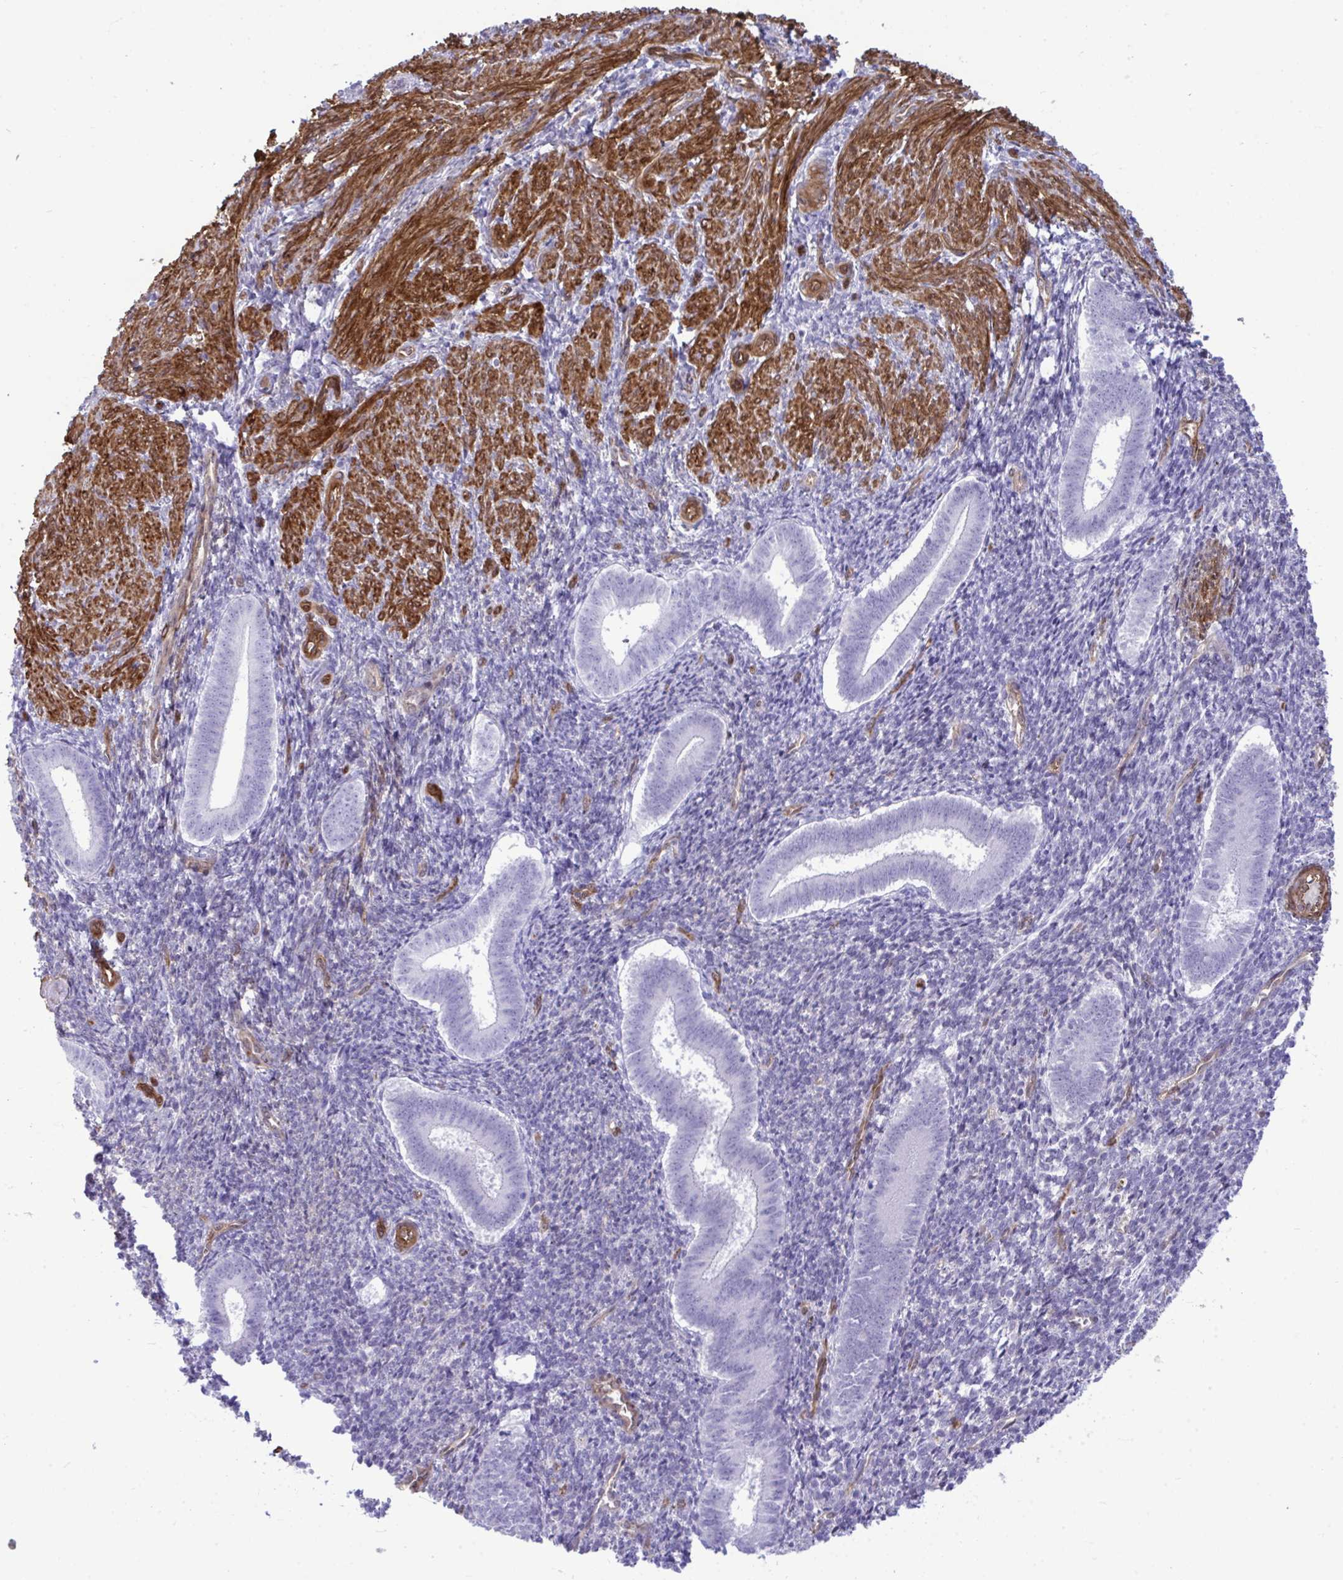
{"staining": {"intensity": "negative", "quantity": "none", "location": "none"}, "tissue": "endometrium", "cell_type": "Cells in endometrial stroma", "image_type": "normal", "snomed": [{"axis": "morphology", "description": "Normal tissue, NOS"}, {"axis": "topography", "description": "Endometrium"}], "caption": "Cells in endometrial stroma show no significant expression in unremarkable endometrium.", "gene": "LIMS2", "patient": {"sex": "female", "age": 25}}